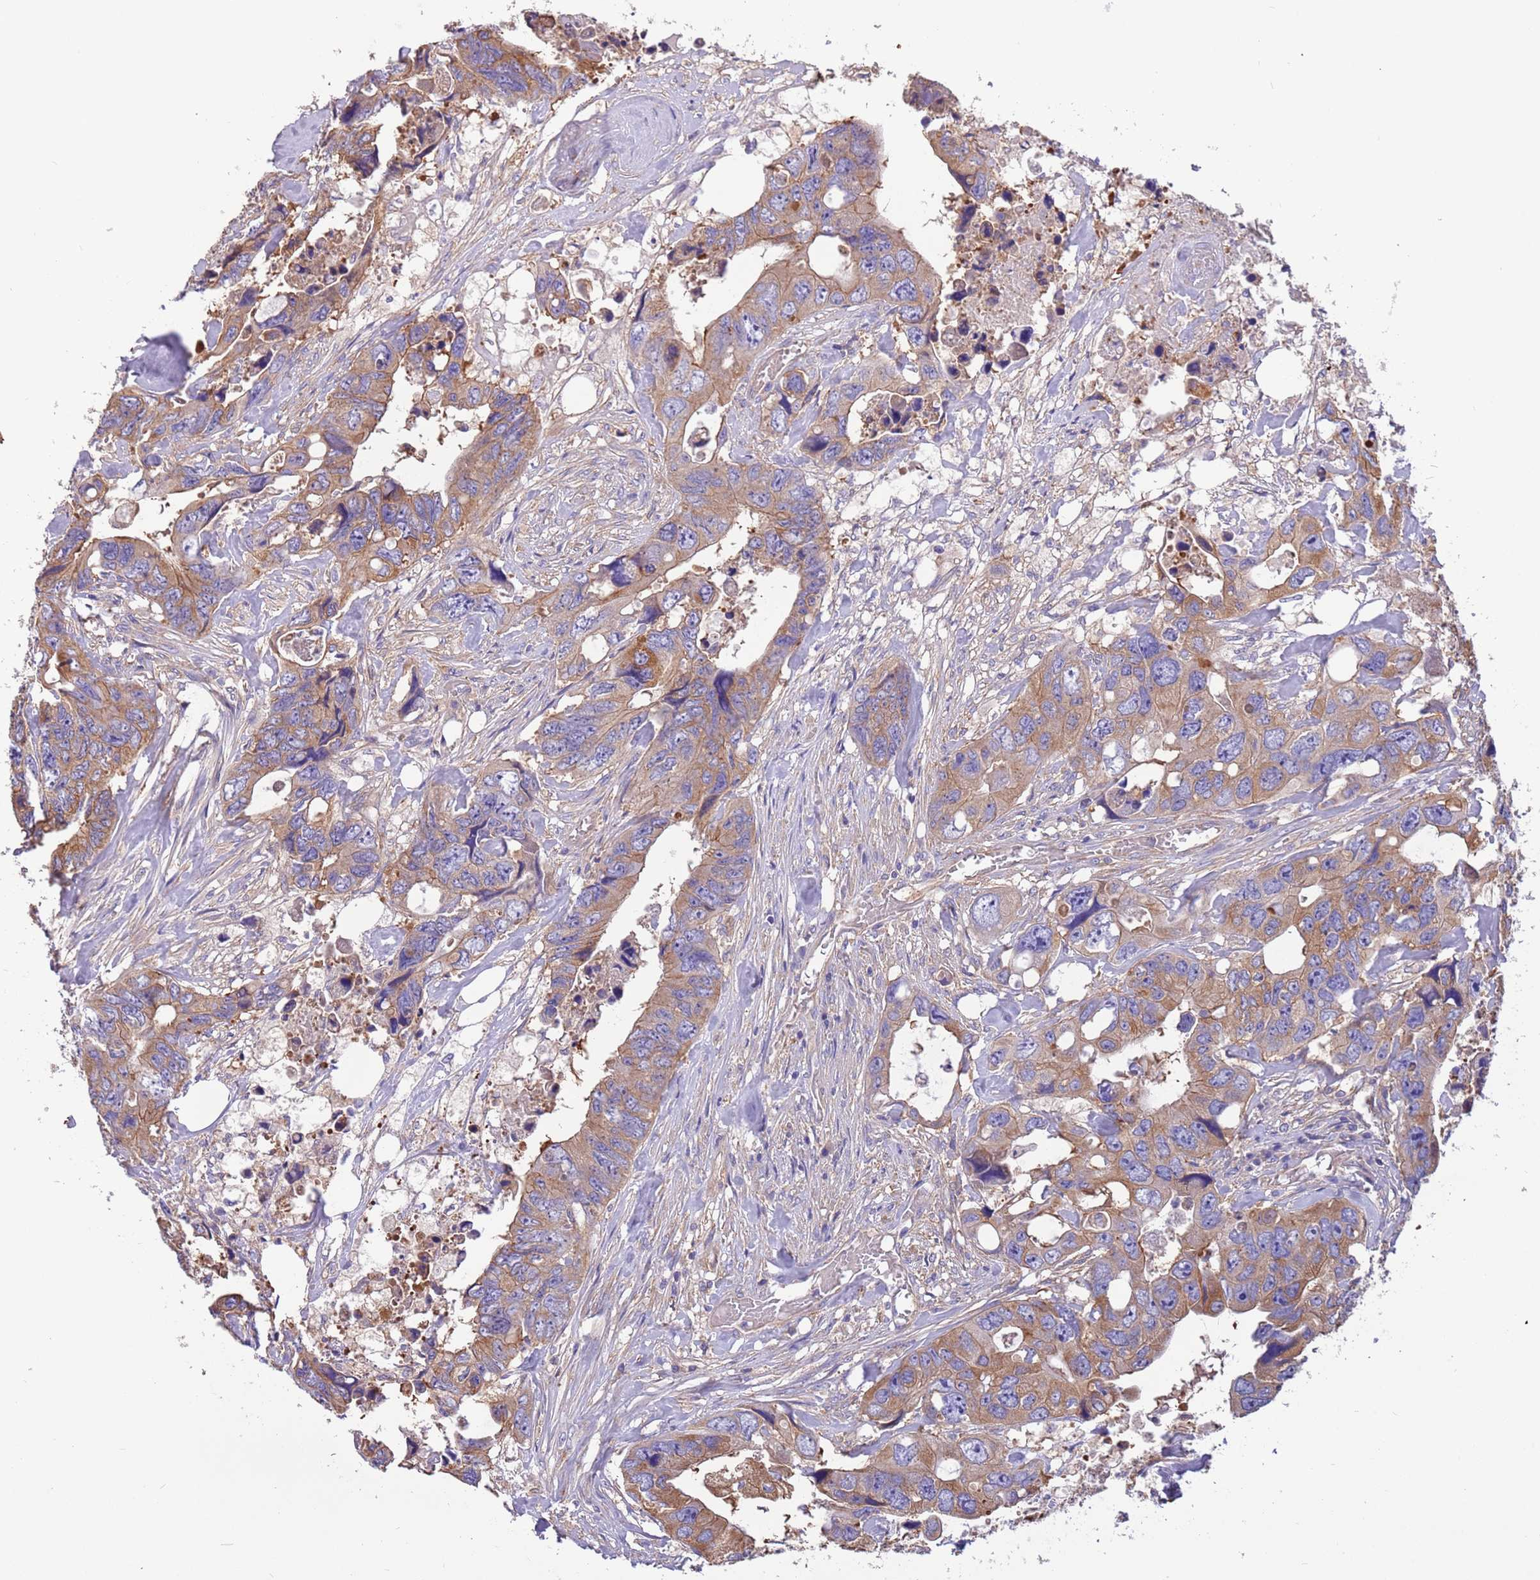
{"staining": {"intensity": "moderate", "quantity": ">75%", "location": "cytoplasmic/membranous"}, "tissue": "colorectal cancer", "cell_type": "Tumor cells", "image_type": "cancer", "snomed": [{"axis": "morphology", "description": "Adenocarcinoma, NOS"}, {"axis": "topography", "description": "Rectum"}], "caption": "Colorectal adenocarcinoma stained with a protein marker demonstrates moderate staining in tumor cells.", "gene": "NAALADL1", "patient": {"sex": "male", "age": 57}}